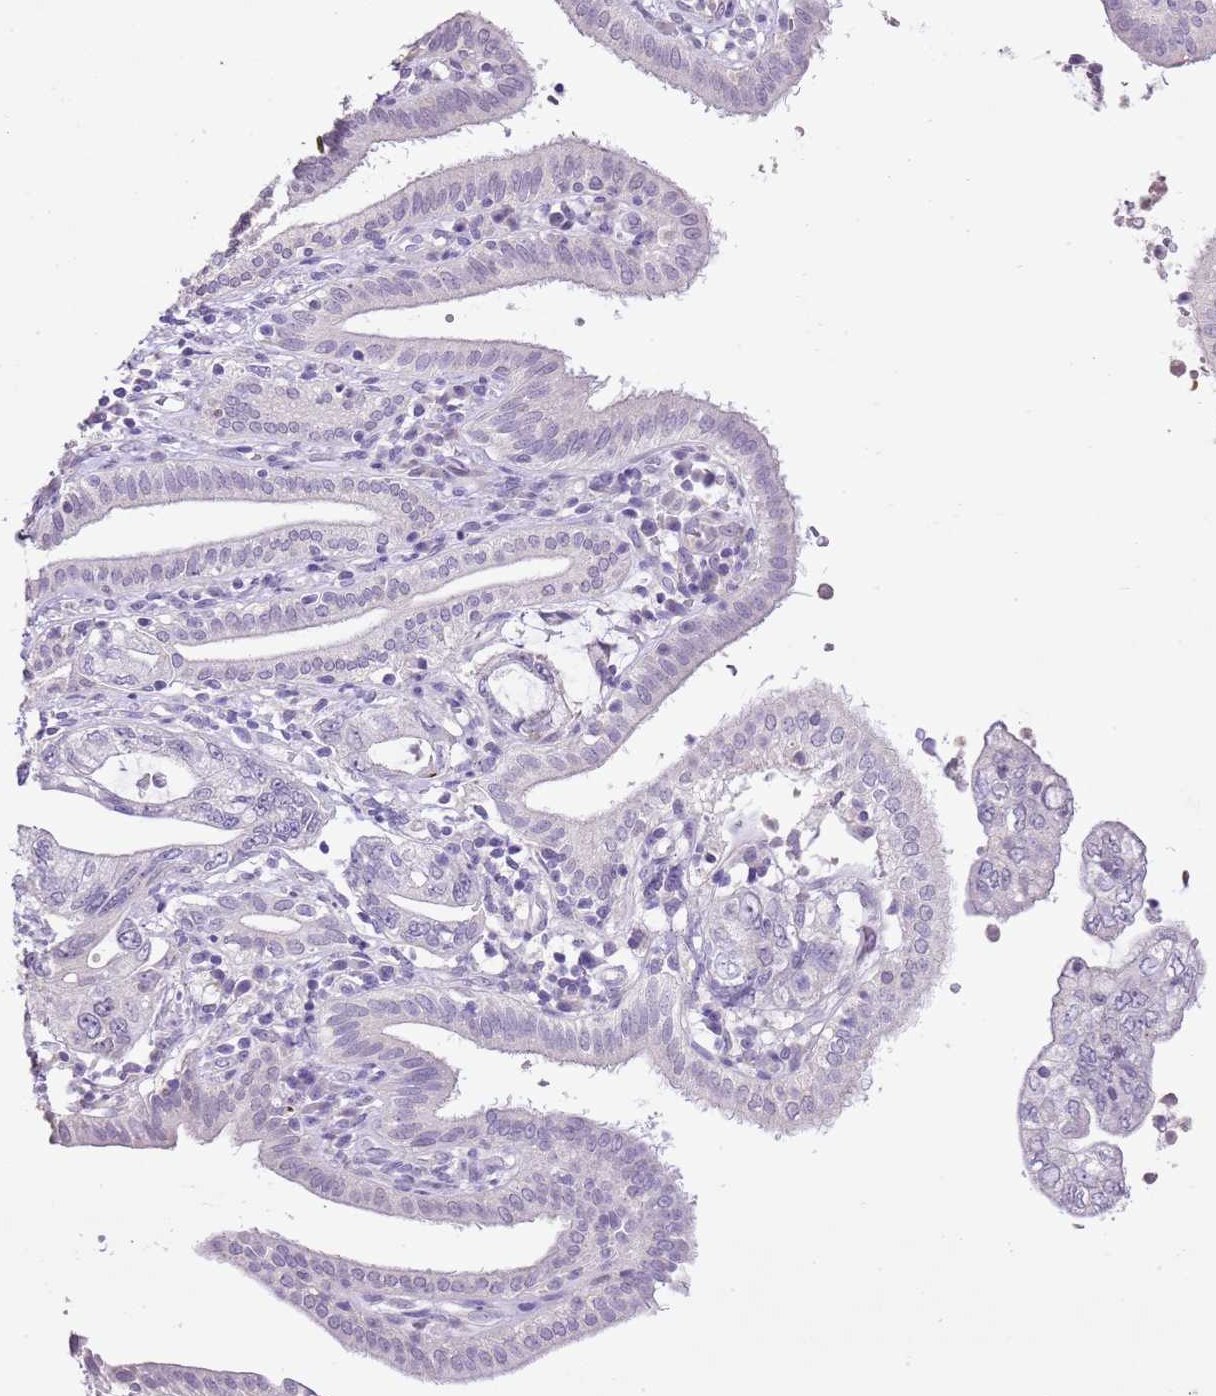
{"staining": {"intensity": "negative", "quantity": "none", "location": "none"}, "tissue": "pancreatic cancer", "cell_type": "Tumor cells", "image_type": "cancer", "snomed": [{"axis": "morphology", "description": "Adenocarcinoma, NOS"}, {"axis": "topography", "description": "Pancreas"}], "caption": "An immunohistochemistry (IHC) photomicrograph of adenocarcinoma (pancreatic) is shown. There is no staining in tumor cells of adenocarcinoma (pancreatic). Nuclei are stained in blue.", "gene": "XPO7", "patient": {"sex": "female", "age": 73}}